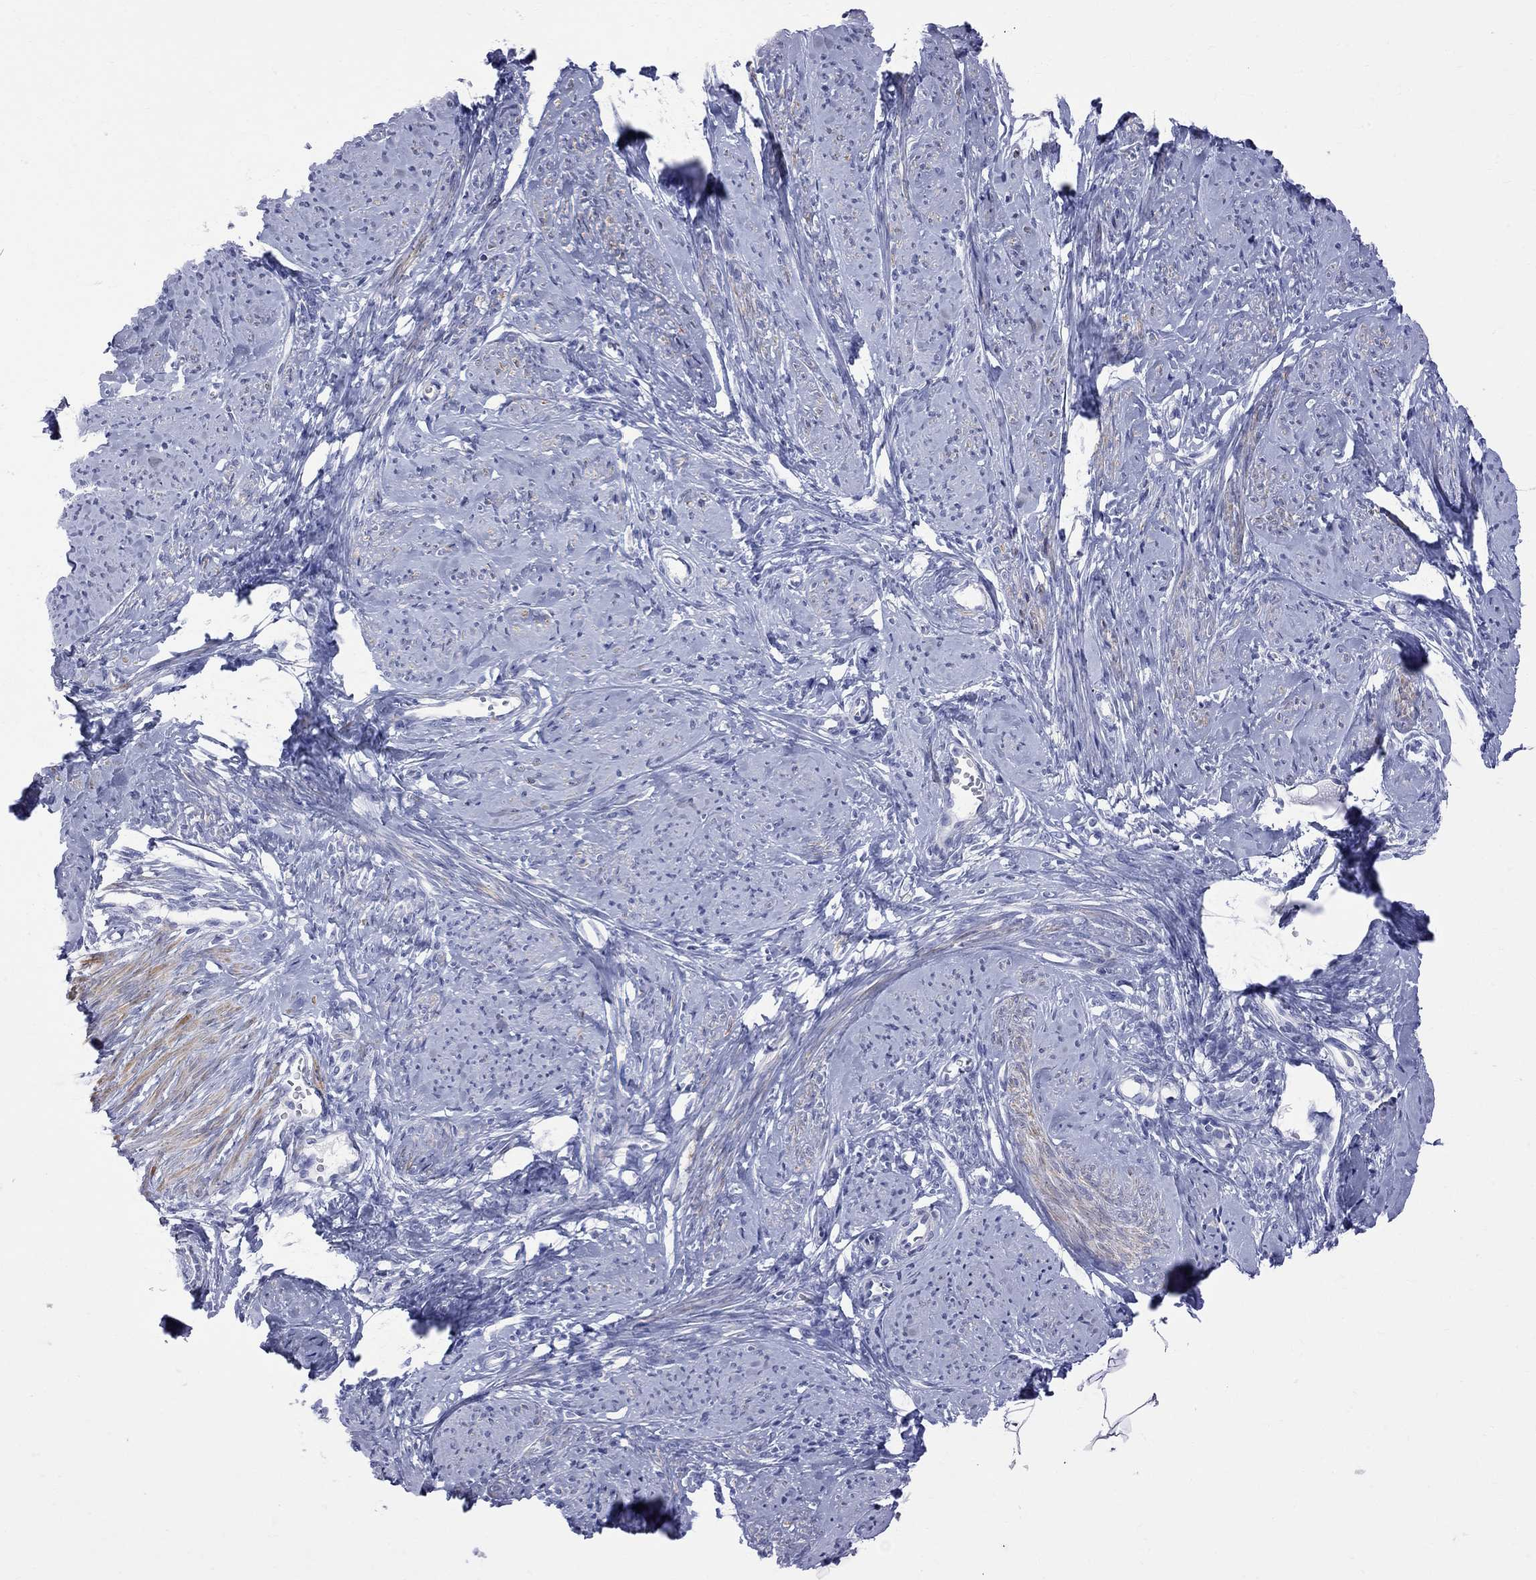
{"staining": {"intensity": "moderate", "quantity": "25%-75%", "location": "cytoplasmic/membranous"}, "tissue": "smooth muscle", "cell_type": "Smooth muscle cells", "image_type": "normal", "snomed": [{"axis": "morphology", "description": "Normal tissue, NOS"}, {"axis": "topography", "description": "Smooth muscle"}], "caption": "High-magnification brightfield microscopy of unremarkable smooth muscle stained with DAB (3,3'-diaminobenzidine) (brown) and counterstained with hematoxylin (blue). smooth muscle cells exhibit moderate cytoplasmic/membranous expression is present in approximately25%-75% of cells.", "gene": "S100A3", "patient": {"sex": "female", "age": 48}}